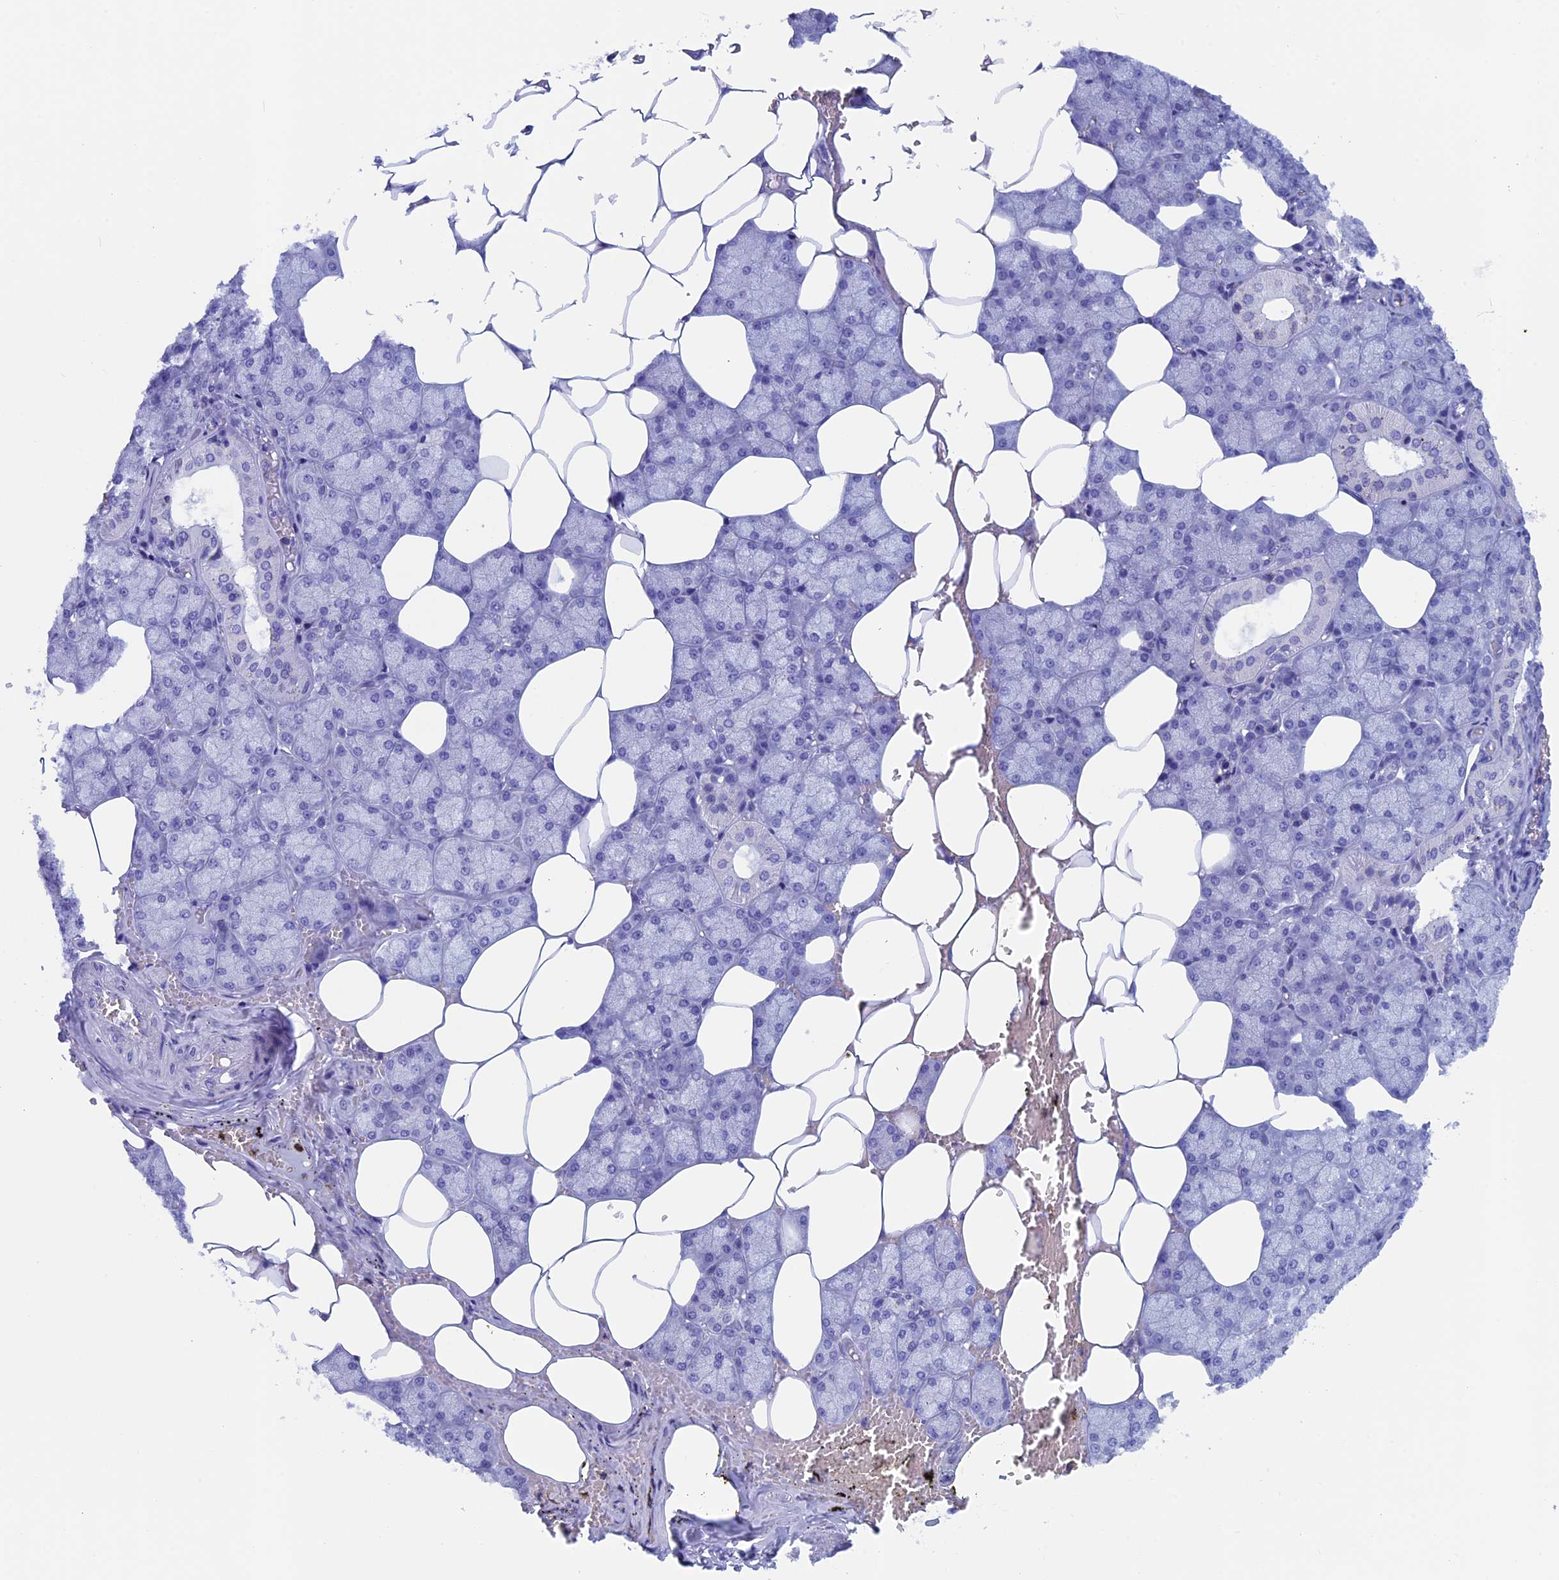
{"staining": {"intensity": "negative", "quantity": "none", "location": "none"}, "tissue": "salivary gland", "cell_type": "Glandular cells", "image_type": "normal", "snomed": [{"axis": "morphology", "description": "Normal tissue, NOS"}, {"axis": "topography", "description": "Salivary gland"}], "caption": "This is an immunohistochemistry micrograph of normal human salivary gland. There is no positivity in glandular cells.", "gene": "SEPTIN1", "patient": {"sex": "male", "age": 62}}